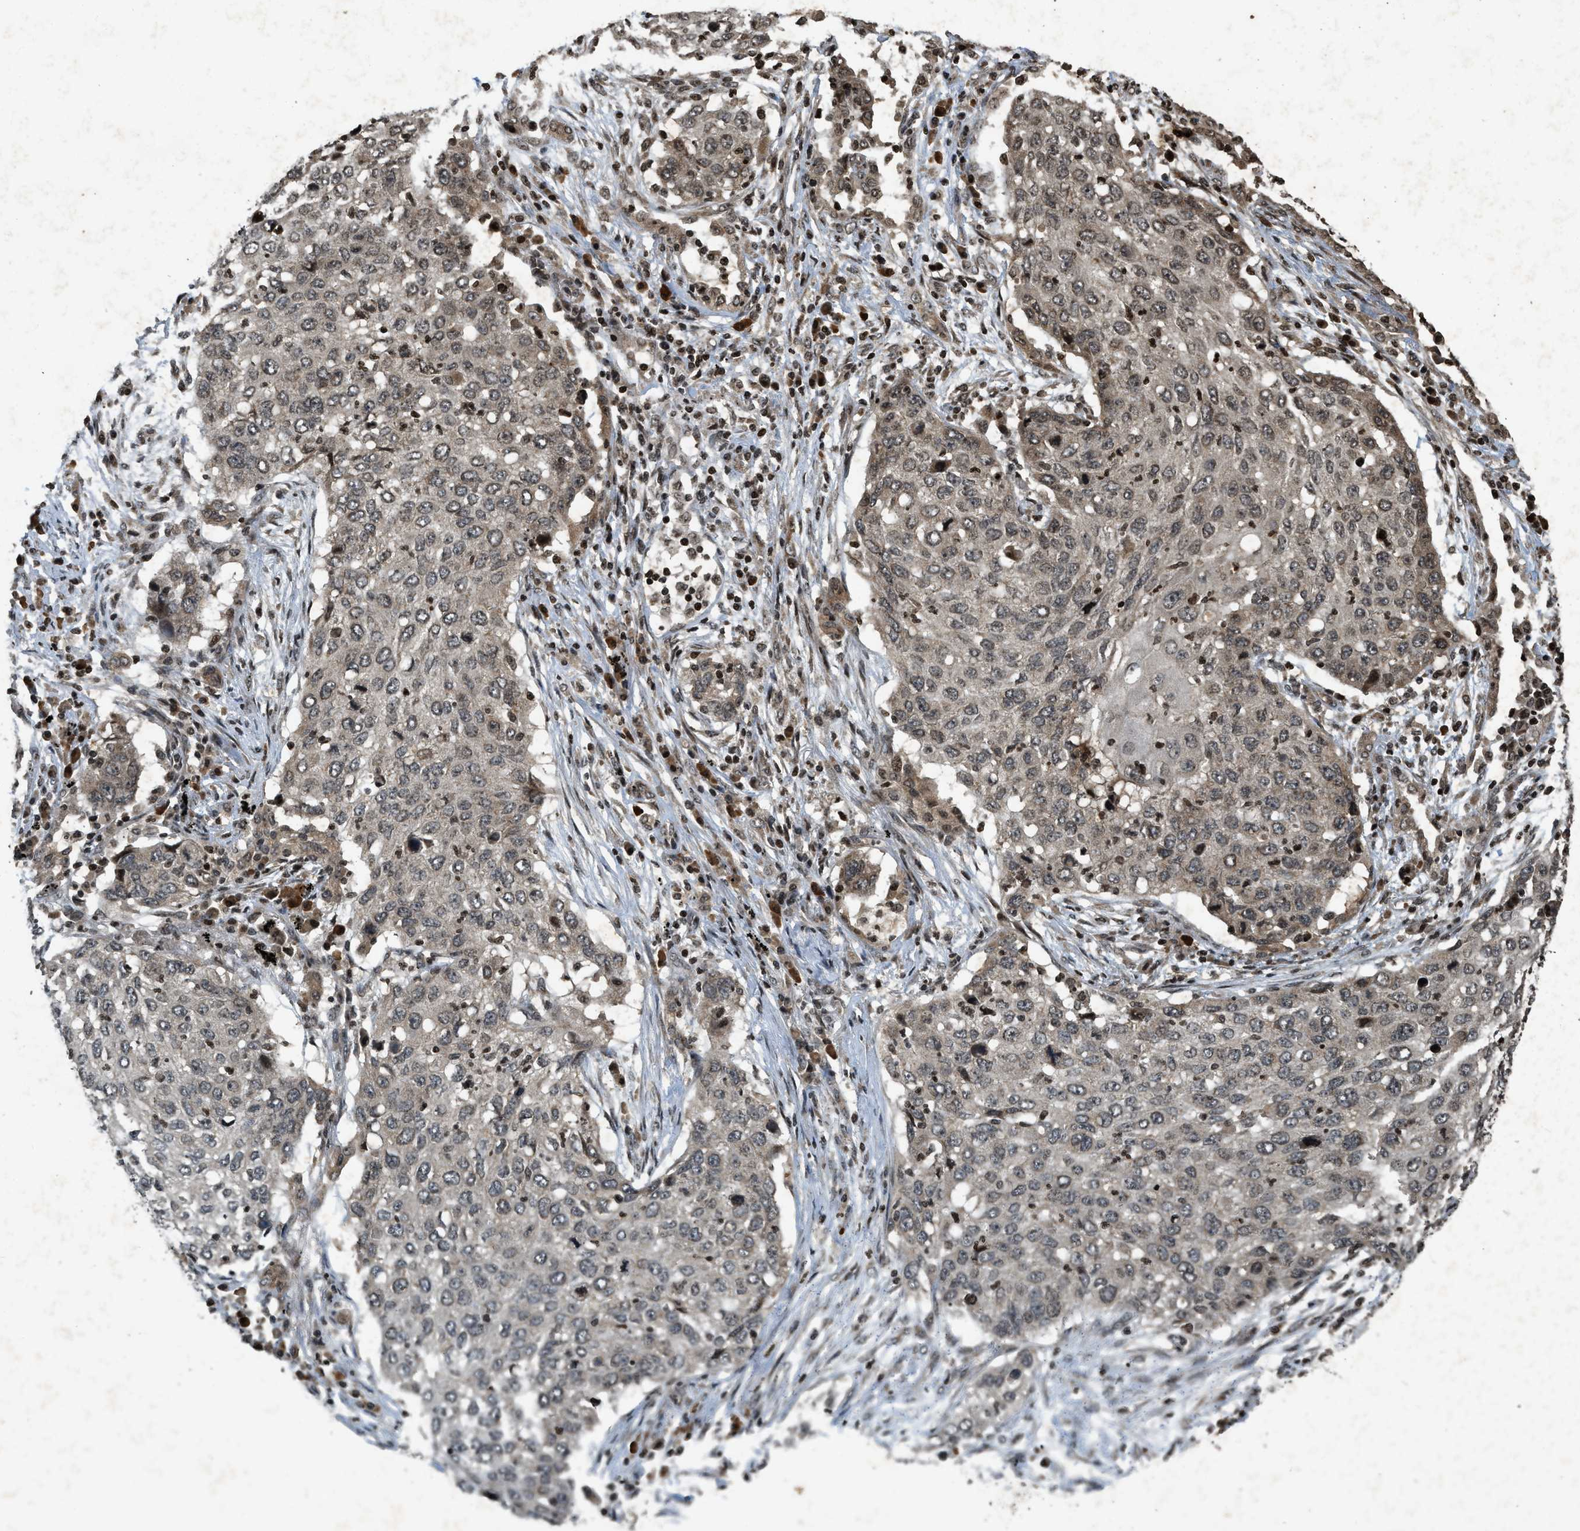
{"staining": {"intensity": "moderate", "quantity": "25%-75%", "location": "cytoplasmic/membranous,nuclear"}, "tissue": "lung cancer", "cell_type": "Tumor cells", "image_type": "cancer", "snomed": [{"axis": "morphology", "description": "Squamous cell carcinoma, NOS"}, {"axis": "topography", "description": "Lung"}], "caption": "Immunohistochemical staining of human lung cancer (squamous cell carcinoma) exhibits medium levels of moderate cytoplasmic/membranous and nuclear staining in about 25%-75% of tumor cells. The staining was performed using DAB (3,3'-diaminobenzidine) to visualize the protein expression in brown, while the nuclei were stained in blue with hematoxylin (Magnification: 20x).", "gene": "SIAH1", "patient": {"sex": "female", "age": 63}}